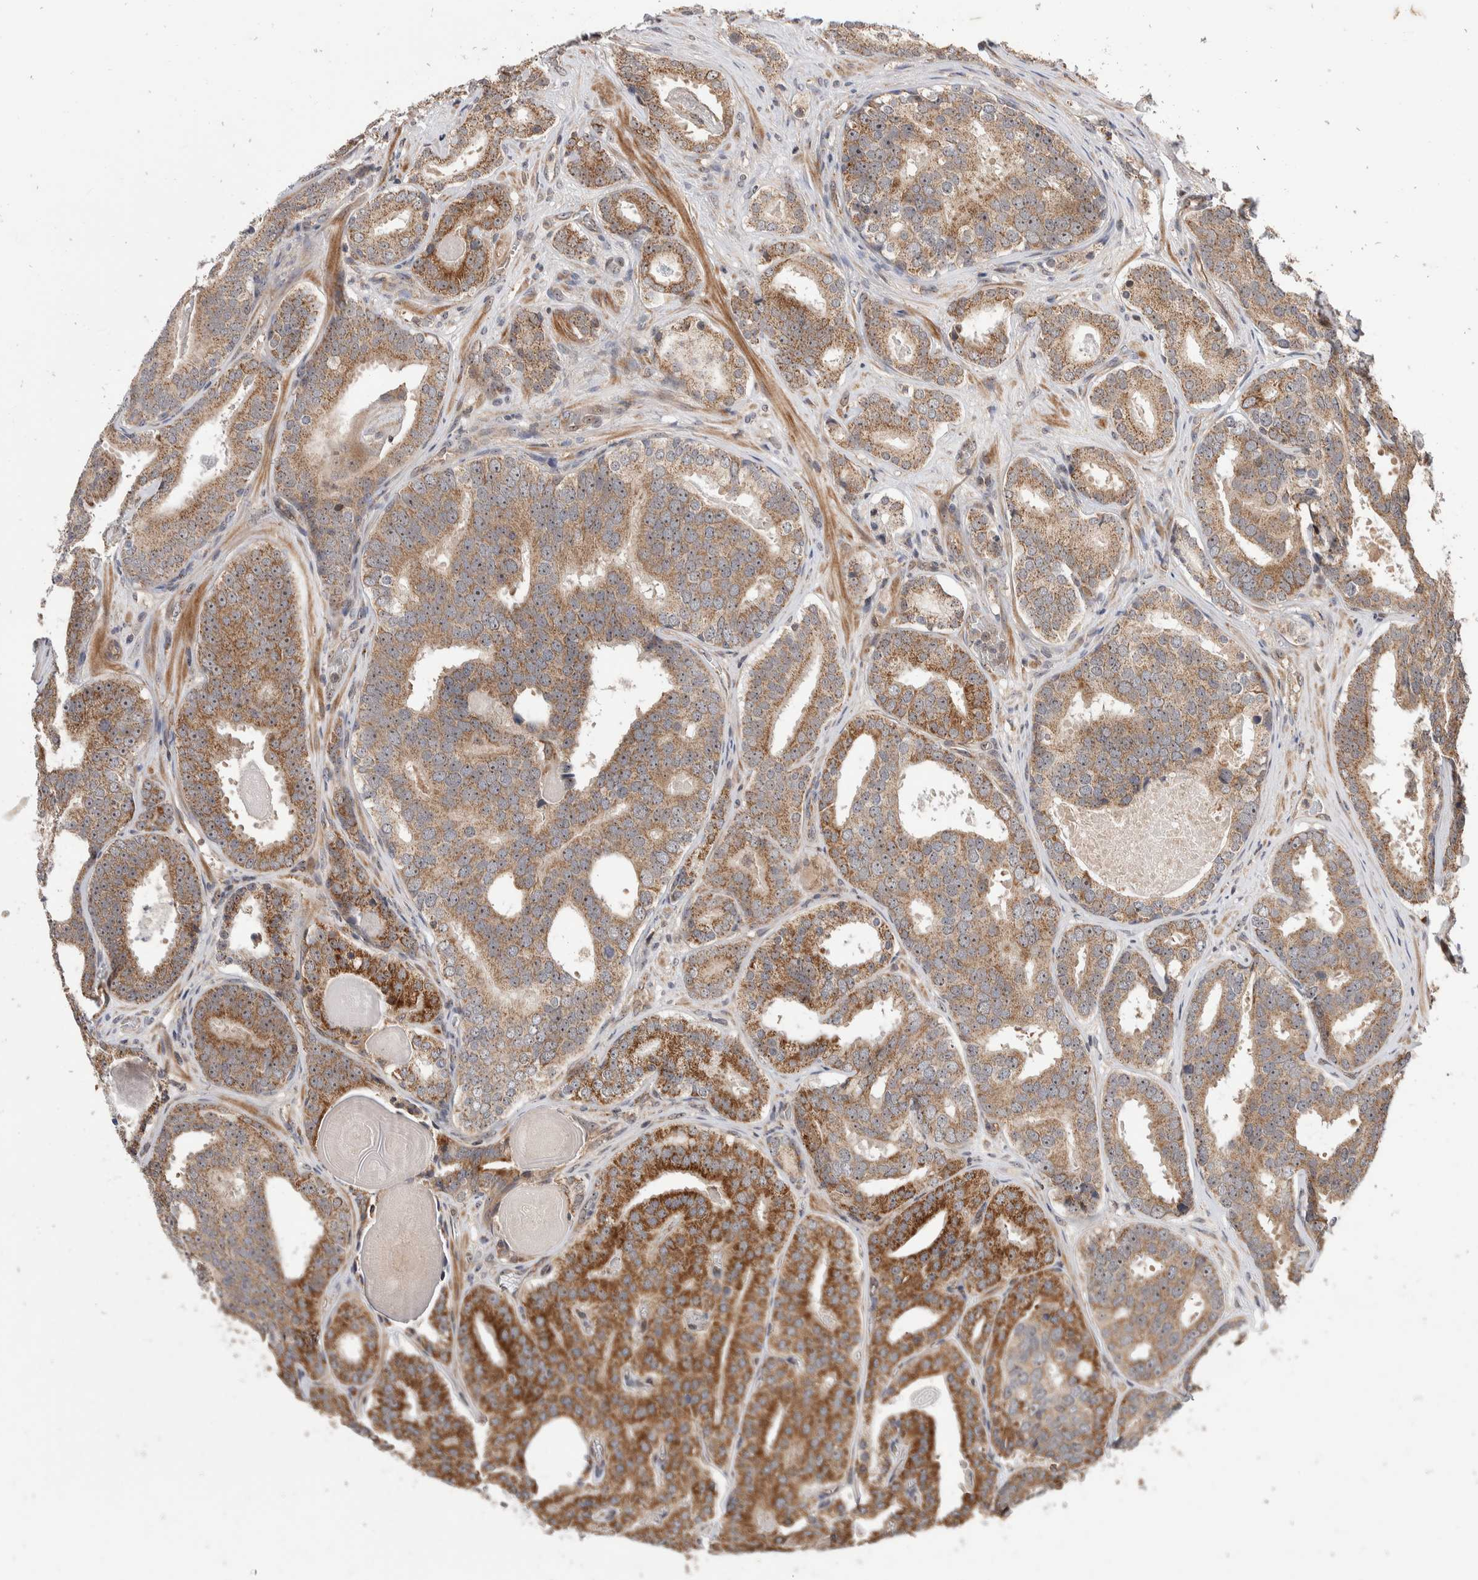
{"staining": {"intensity": "moderate", "quantity": ">75%", "location": "cytoplasmic/membranous"}, "tissue": "prostate cancer", "cell_type": "Tumor cells", "image_type": "cancer", "snomed": [{"axis": "morphology", "description": "Adenocarcinoma, High grade"}, {"axis": "topography", "description": "Prostate"}], "caption": "This is an image of IHC staining of prostate adenocarcinoma (high-grade), which shows moderate staining in the cytoplasmic/membranous of tumor cells.", "gene": "ABHD11", "patient": {"sex": "male", "age": 60}}